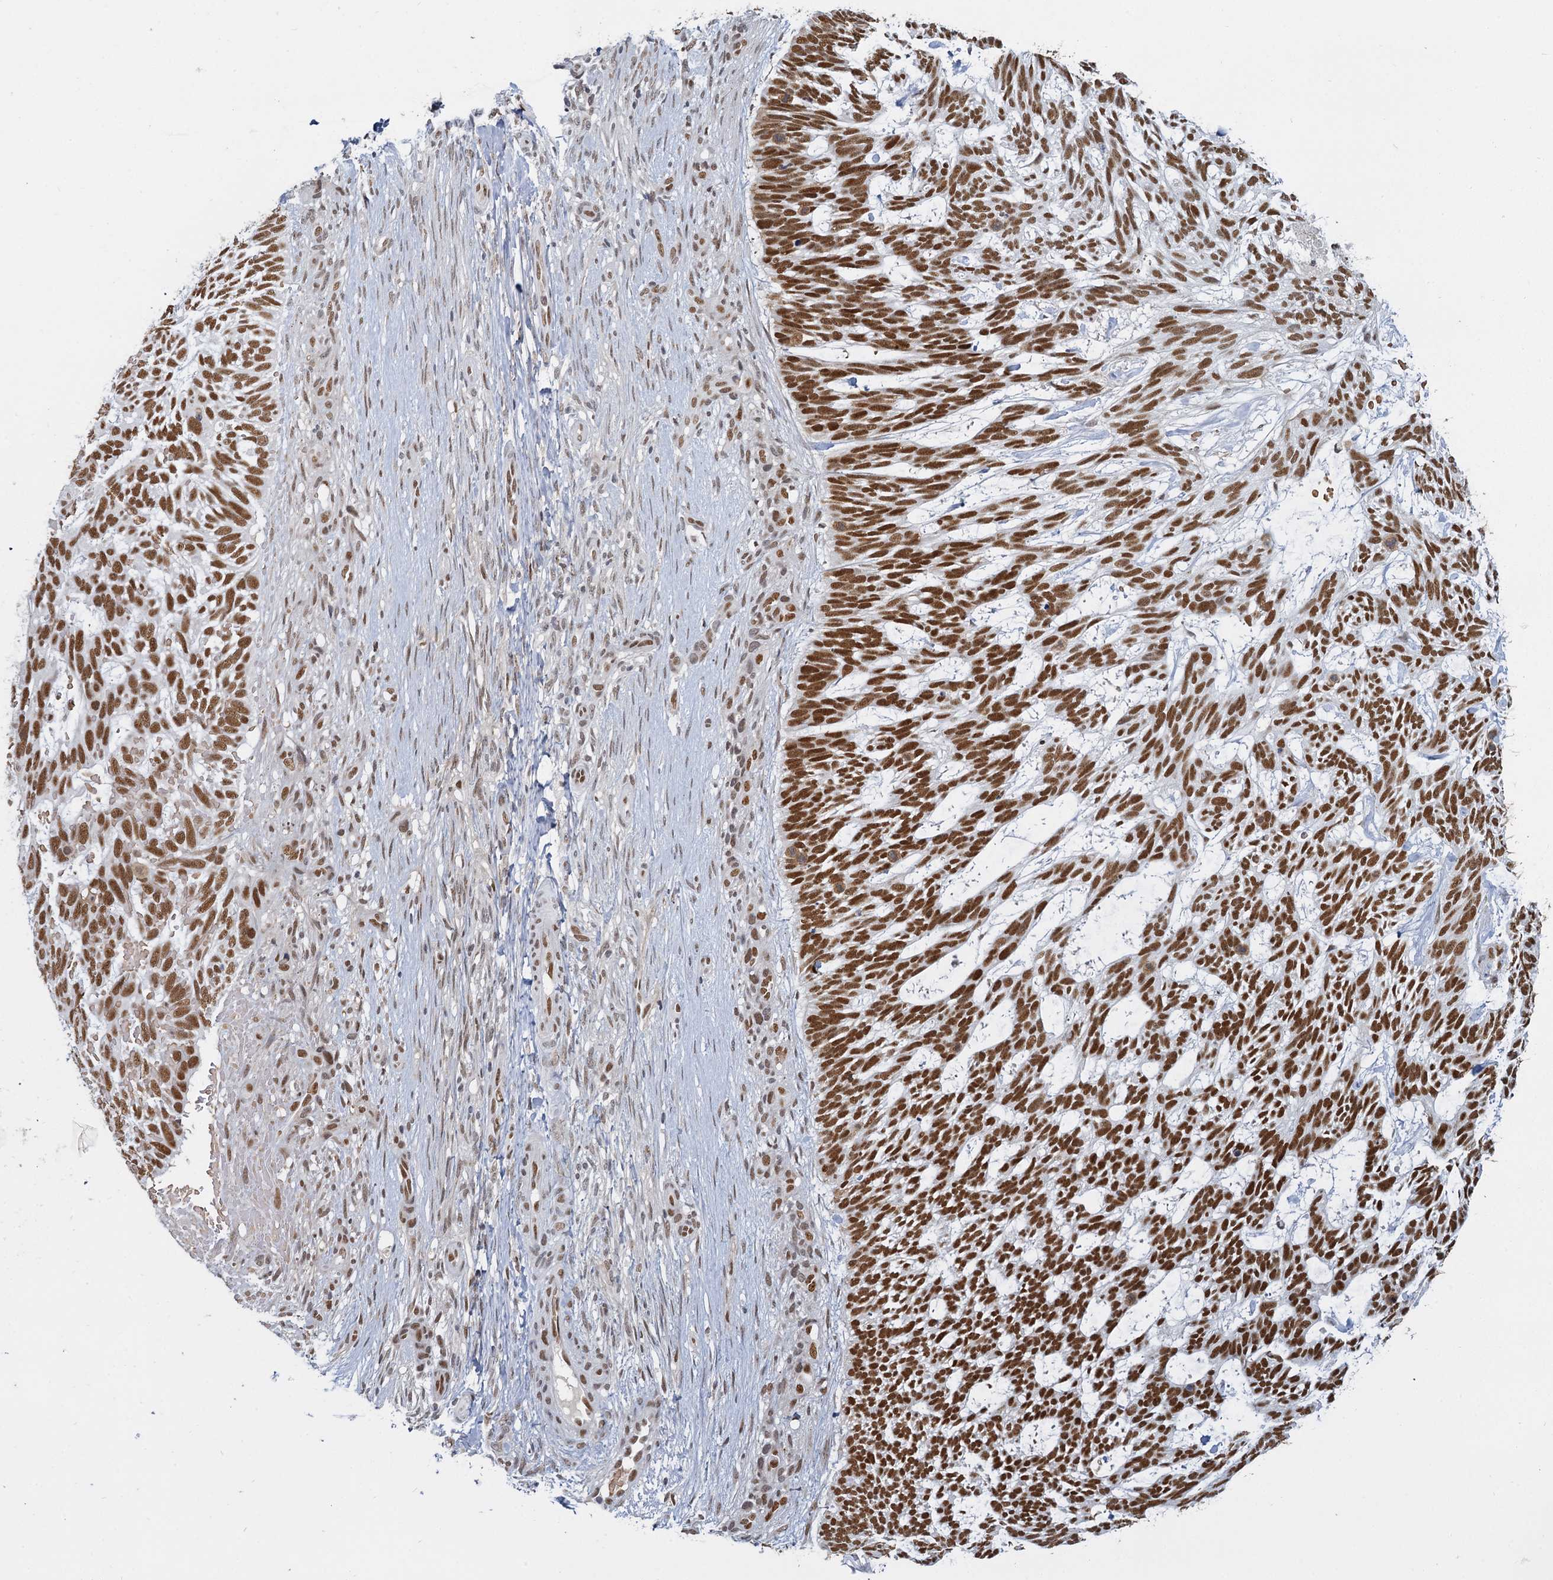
{"staining": {"intensity": "strong", "quantity": ">75%", "location": "nuclear"}, "tissue": "skin cancer", "cell_type": "Tumor cells", "image_type": "cancer", "snomed": [{"axis": "morphology", "description": "Basal cell carcinoma"}, {"axis": "topography", "description": "Skin"}], "caption": "Immunohistochemical staining of skin cancer (basal cell carcinoma) demonstrates high levels of strong nuclear protein expression in approximately >75% of tumor cells.", "gene": "RPRD1A", "patient": {"sex": "male", "age": 88}}